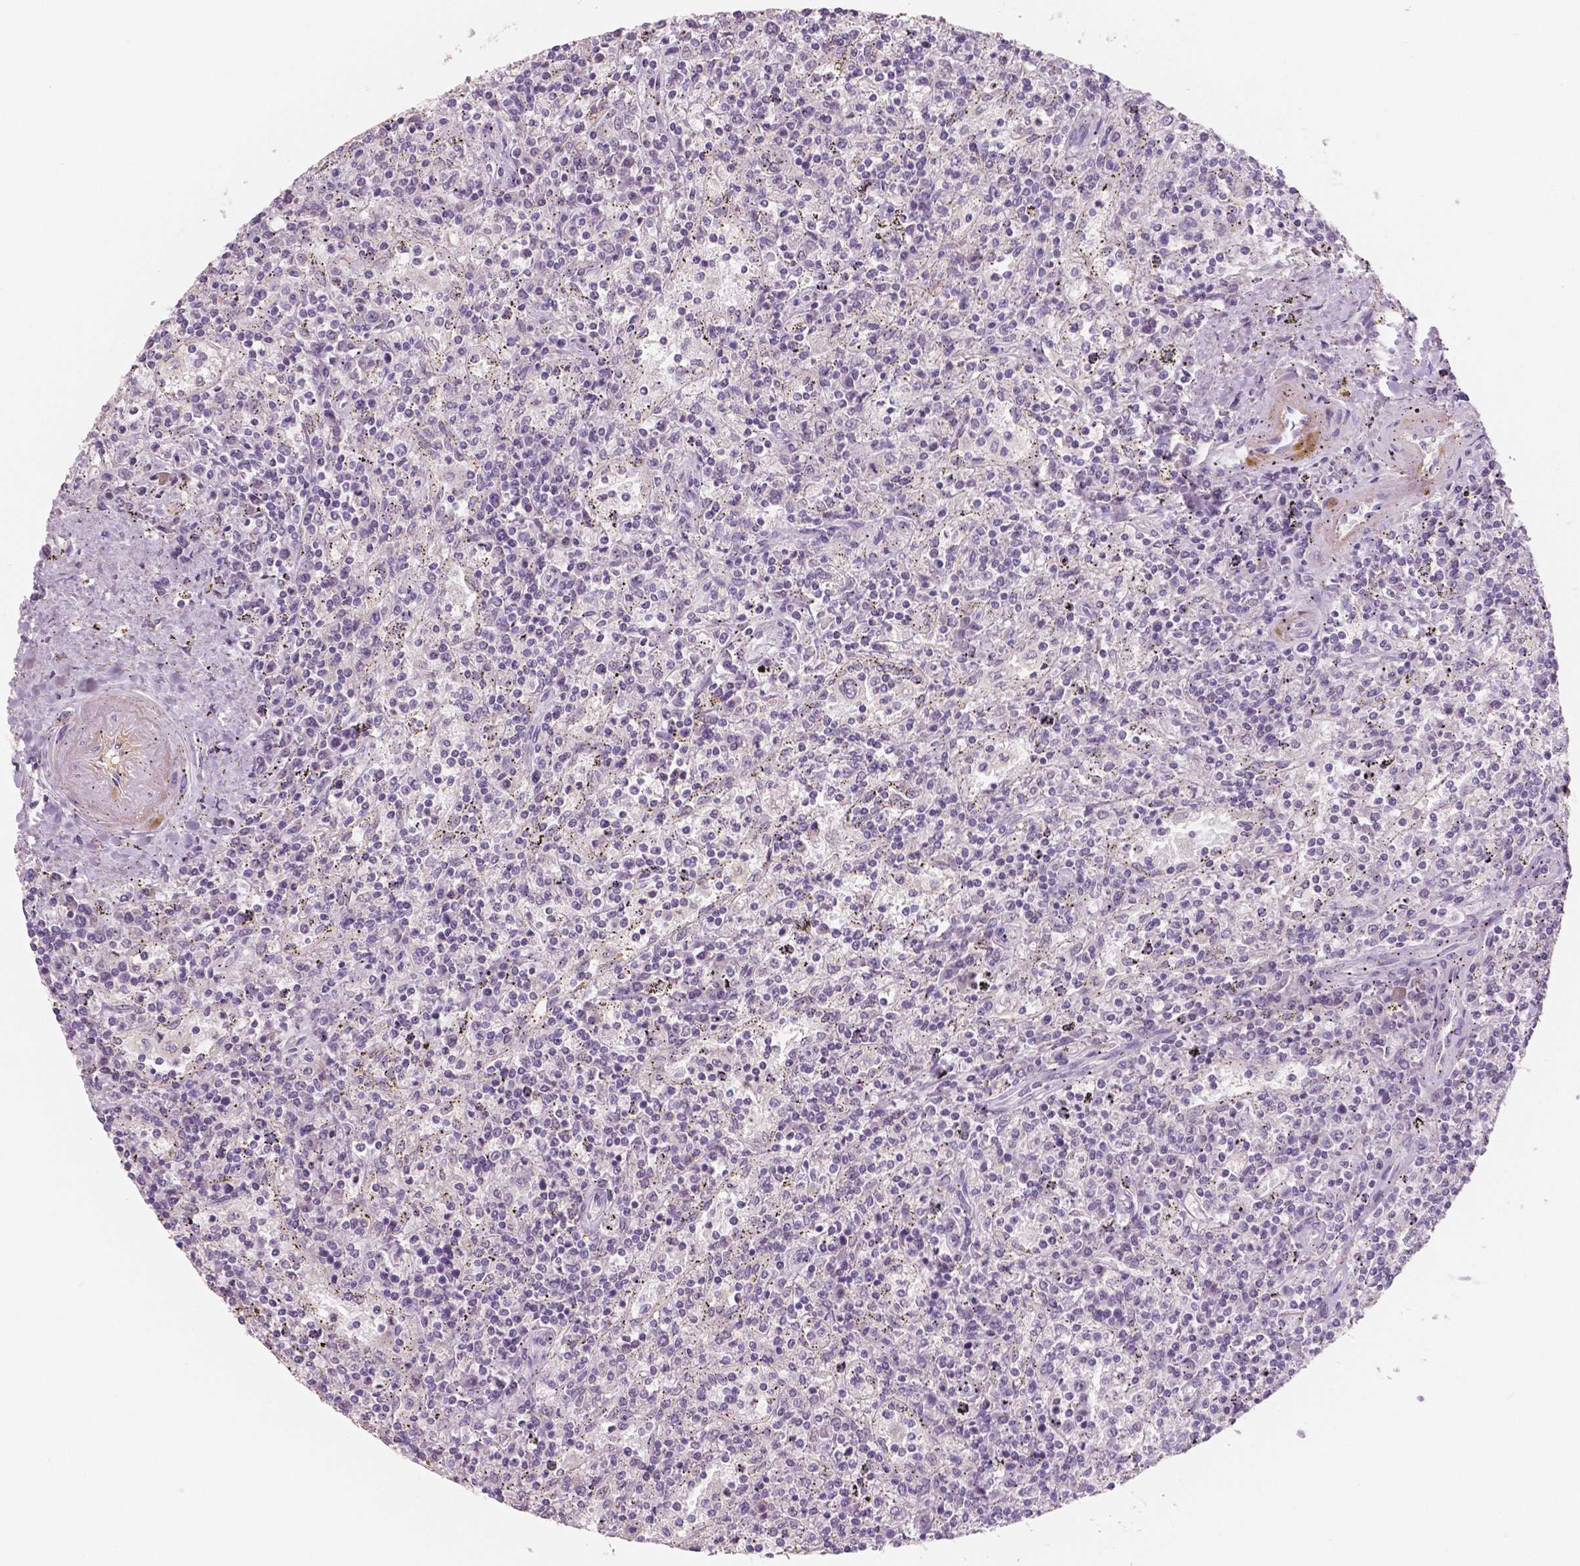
{"staining": {"intensity": "negative", "quantity": "none", "location": "none"}, "tissue": "lymphoma", "cell_type": "Tumor cells", "image_type": "cancer", "snomed": [{"axis": "morphology", "description": "Malignant lymphoma, non-Hodgkin's type, Low grade"}, {"axis": "topography", "description": "Spleen"}], "caption": "Immunohistochemistry (IHC) image of neoplastic tissue: human malignant lymphoma, non-Hodgkin's type (low-grade) stained with DAB exhibits no significant protein positivity in tumor cells.", "gene": "APOA4", "patient": {"sex": "male", "age": 62}}